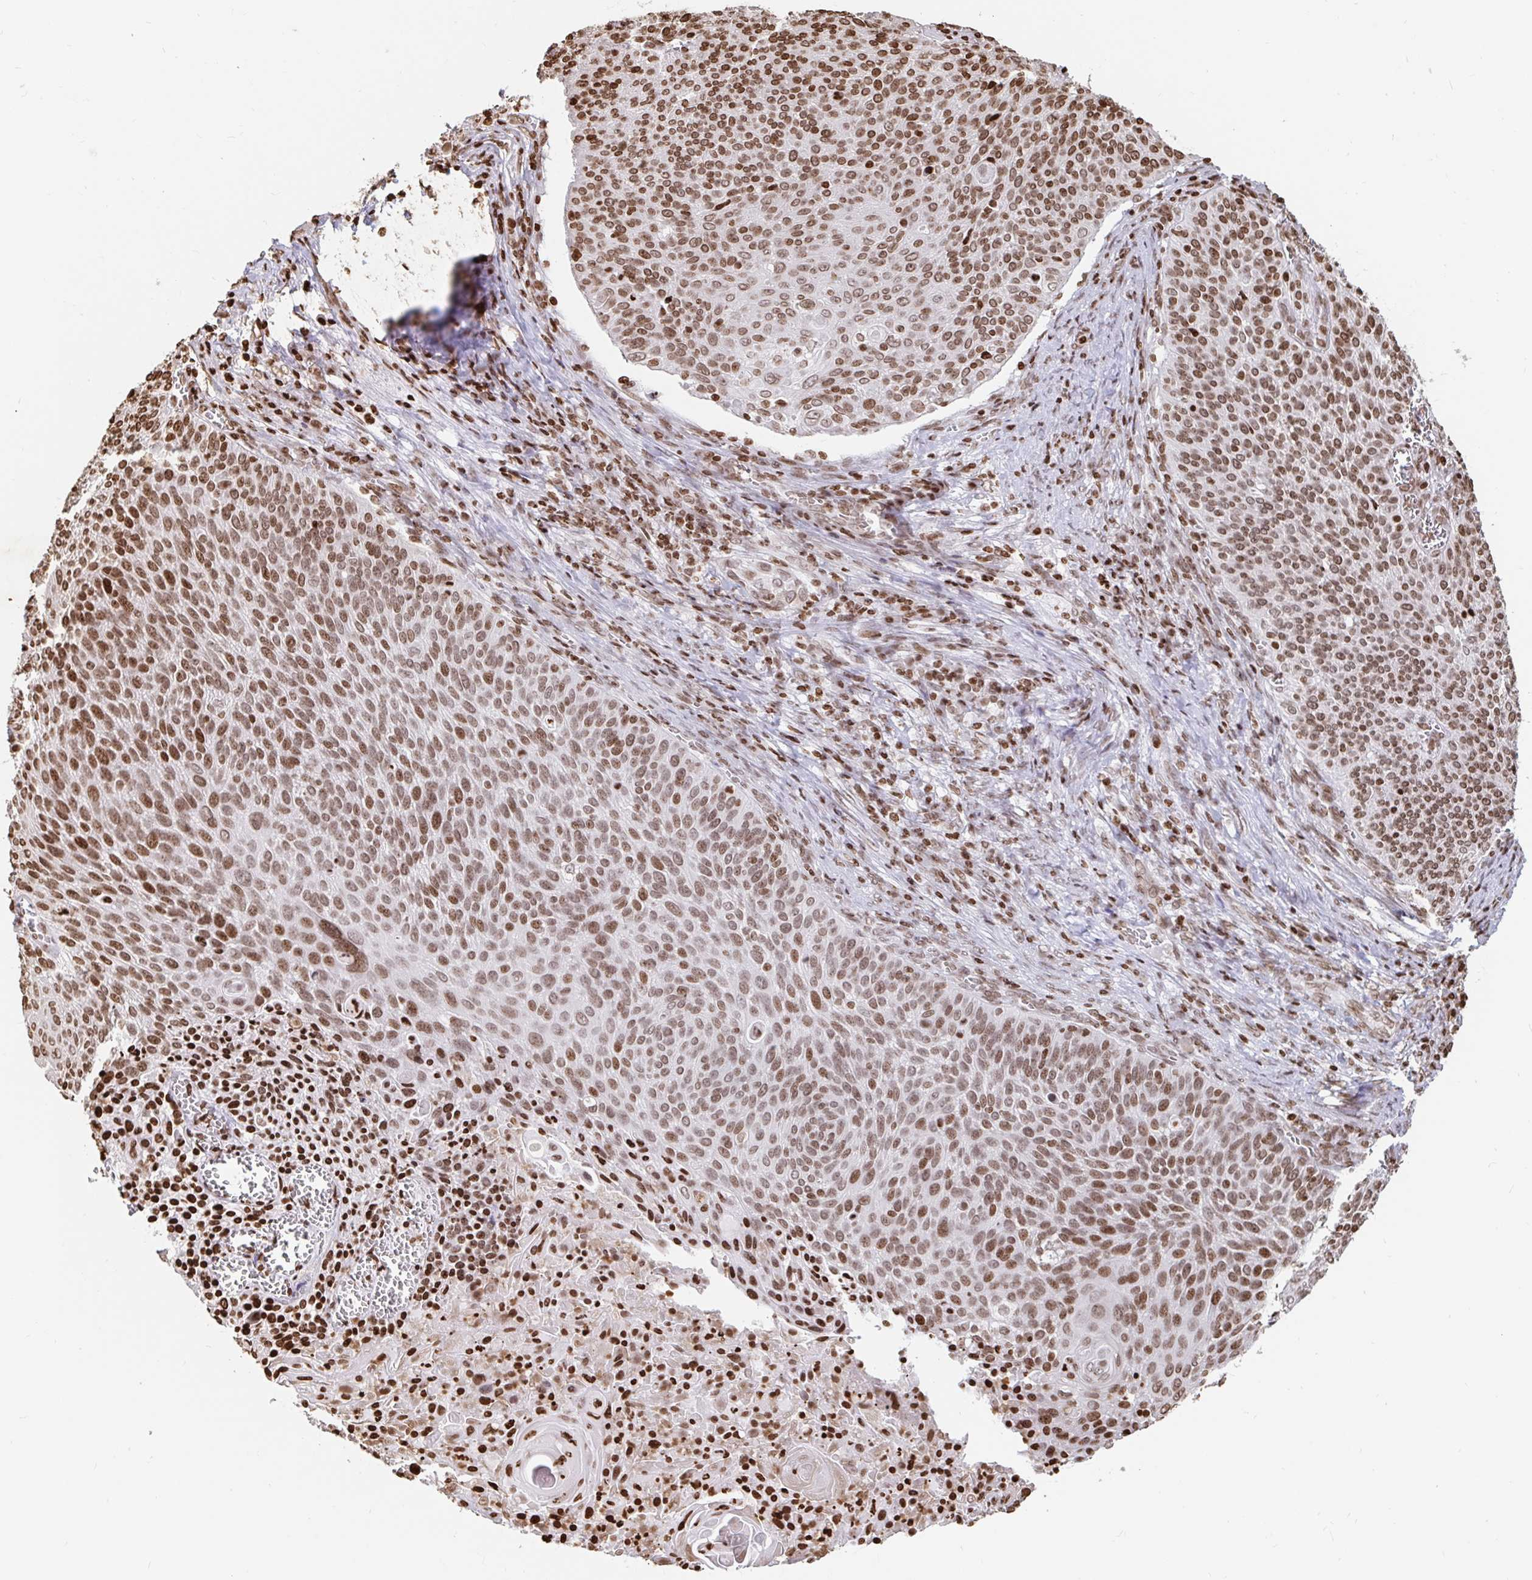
{"staining": {"intensity": "moderate", "quantity": ">75%", "location": "nuclear"}, "tissue": "cervical cancer", "cell_type": "Tumor cells", "image_type": "cancer", "snomed": [{"axis": "morphology", "description": "Squamous cell carcinoma, NOS"}, {"axis": "topography", "description": "Cervix"}], "caption": "Cervical cancer stained for a protein demonstrates moderate nuclear positivity in tumor cells.", "gene": "H2BC5", "patient": {"sex": "female", "age": 31}}